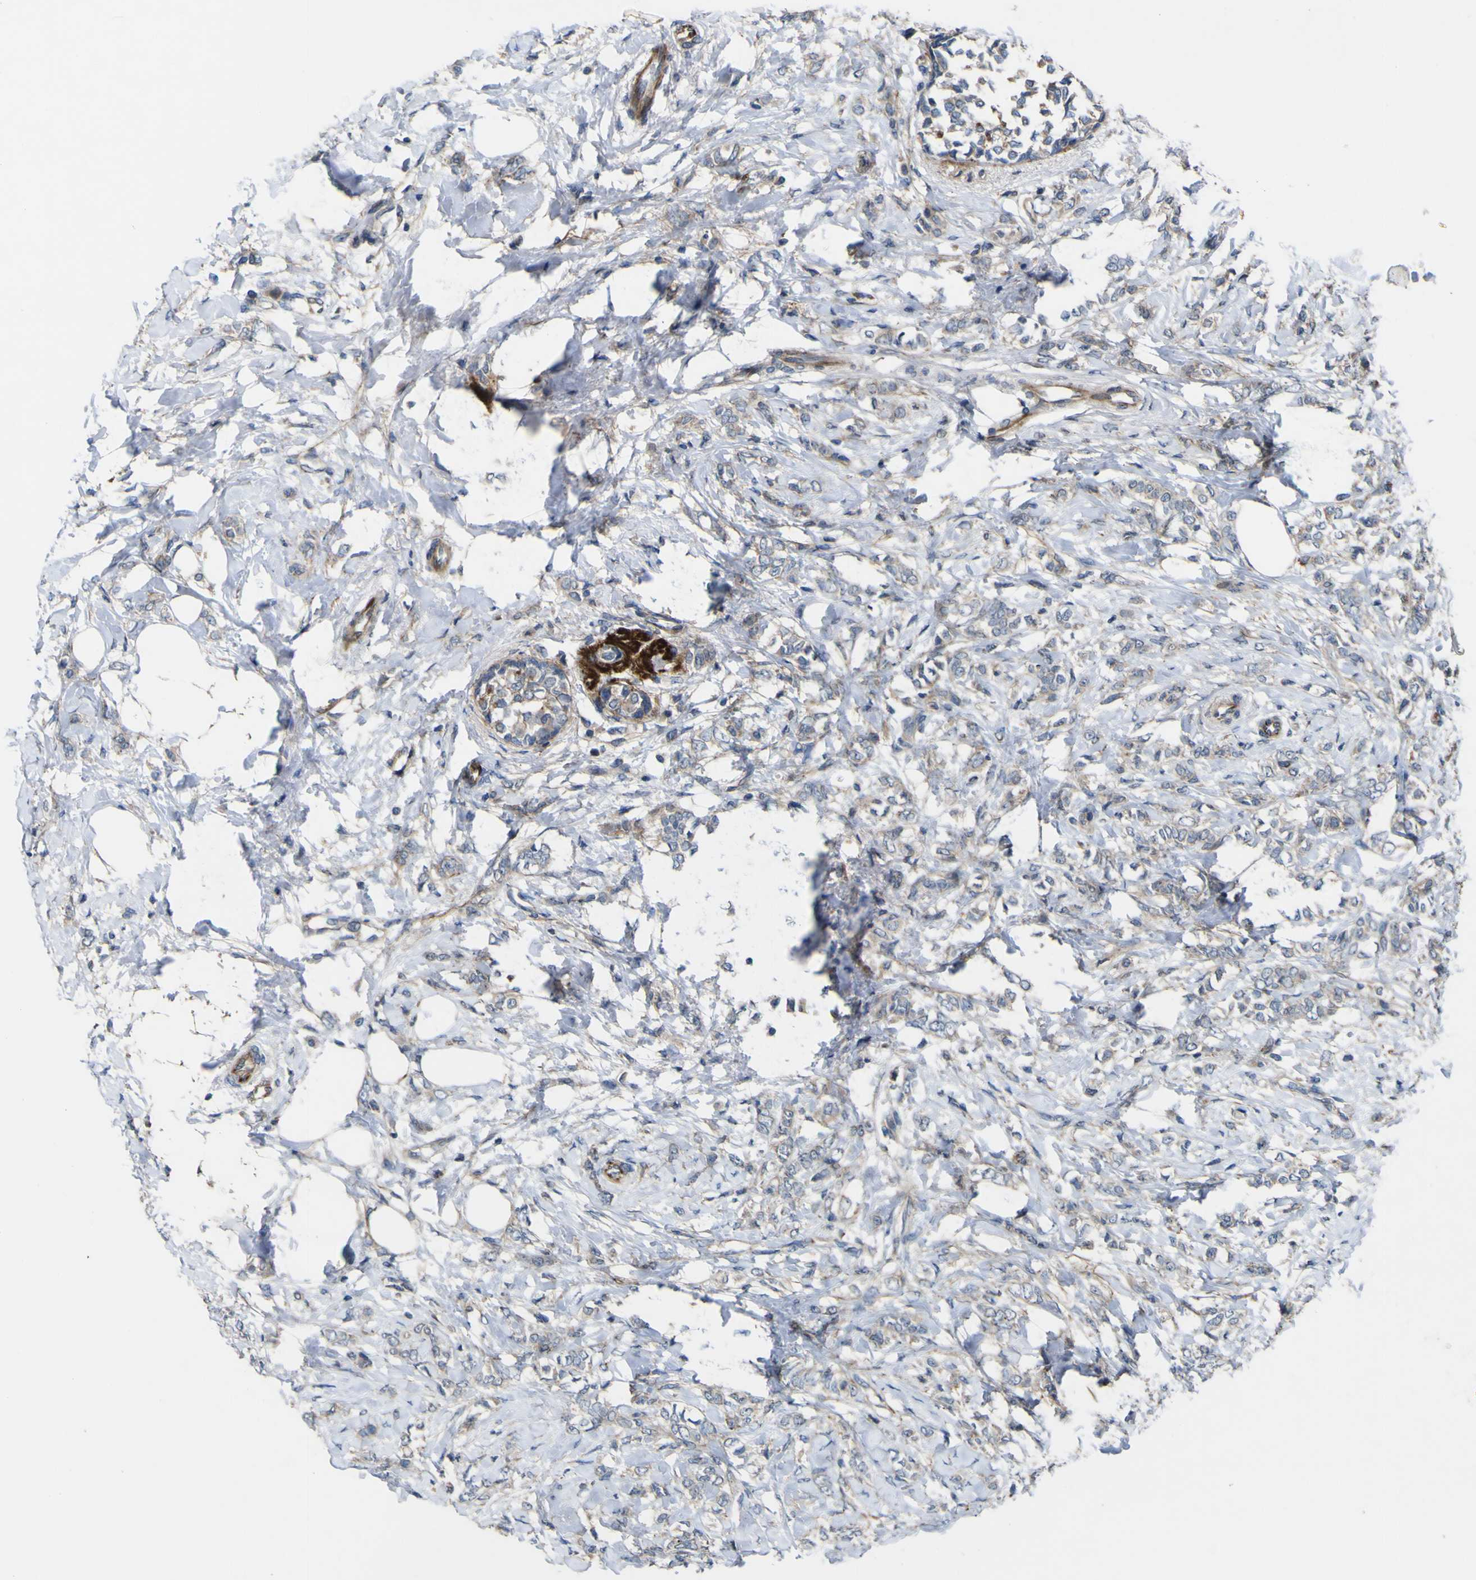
{"staining": {"intensity": "weak", "quantity": "<25%", "location": "cytoplasmic/membranous"}, "tissue": "breast cancer", "cell_type": "Tumor cells", "image_type": "cancer", "snomed": [{"axis": "morphology", "description": "Lobular carcinoma, in situ"}, {"axis": "morphology", "description": "Lobular carcinoma"}, {"axis": "topography", "description": "Breast"}], "caption": "The immunohistochemistry photomicrograph has no significant positivity in tumor cells of breast lobular carcinoma in situ tissue.", "gene": "GPLD1", "patient": {"sex": "female", "age": 41}}